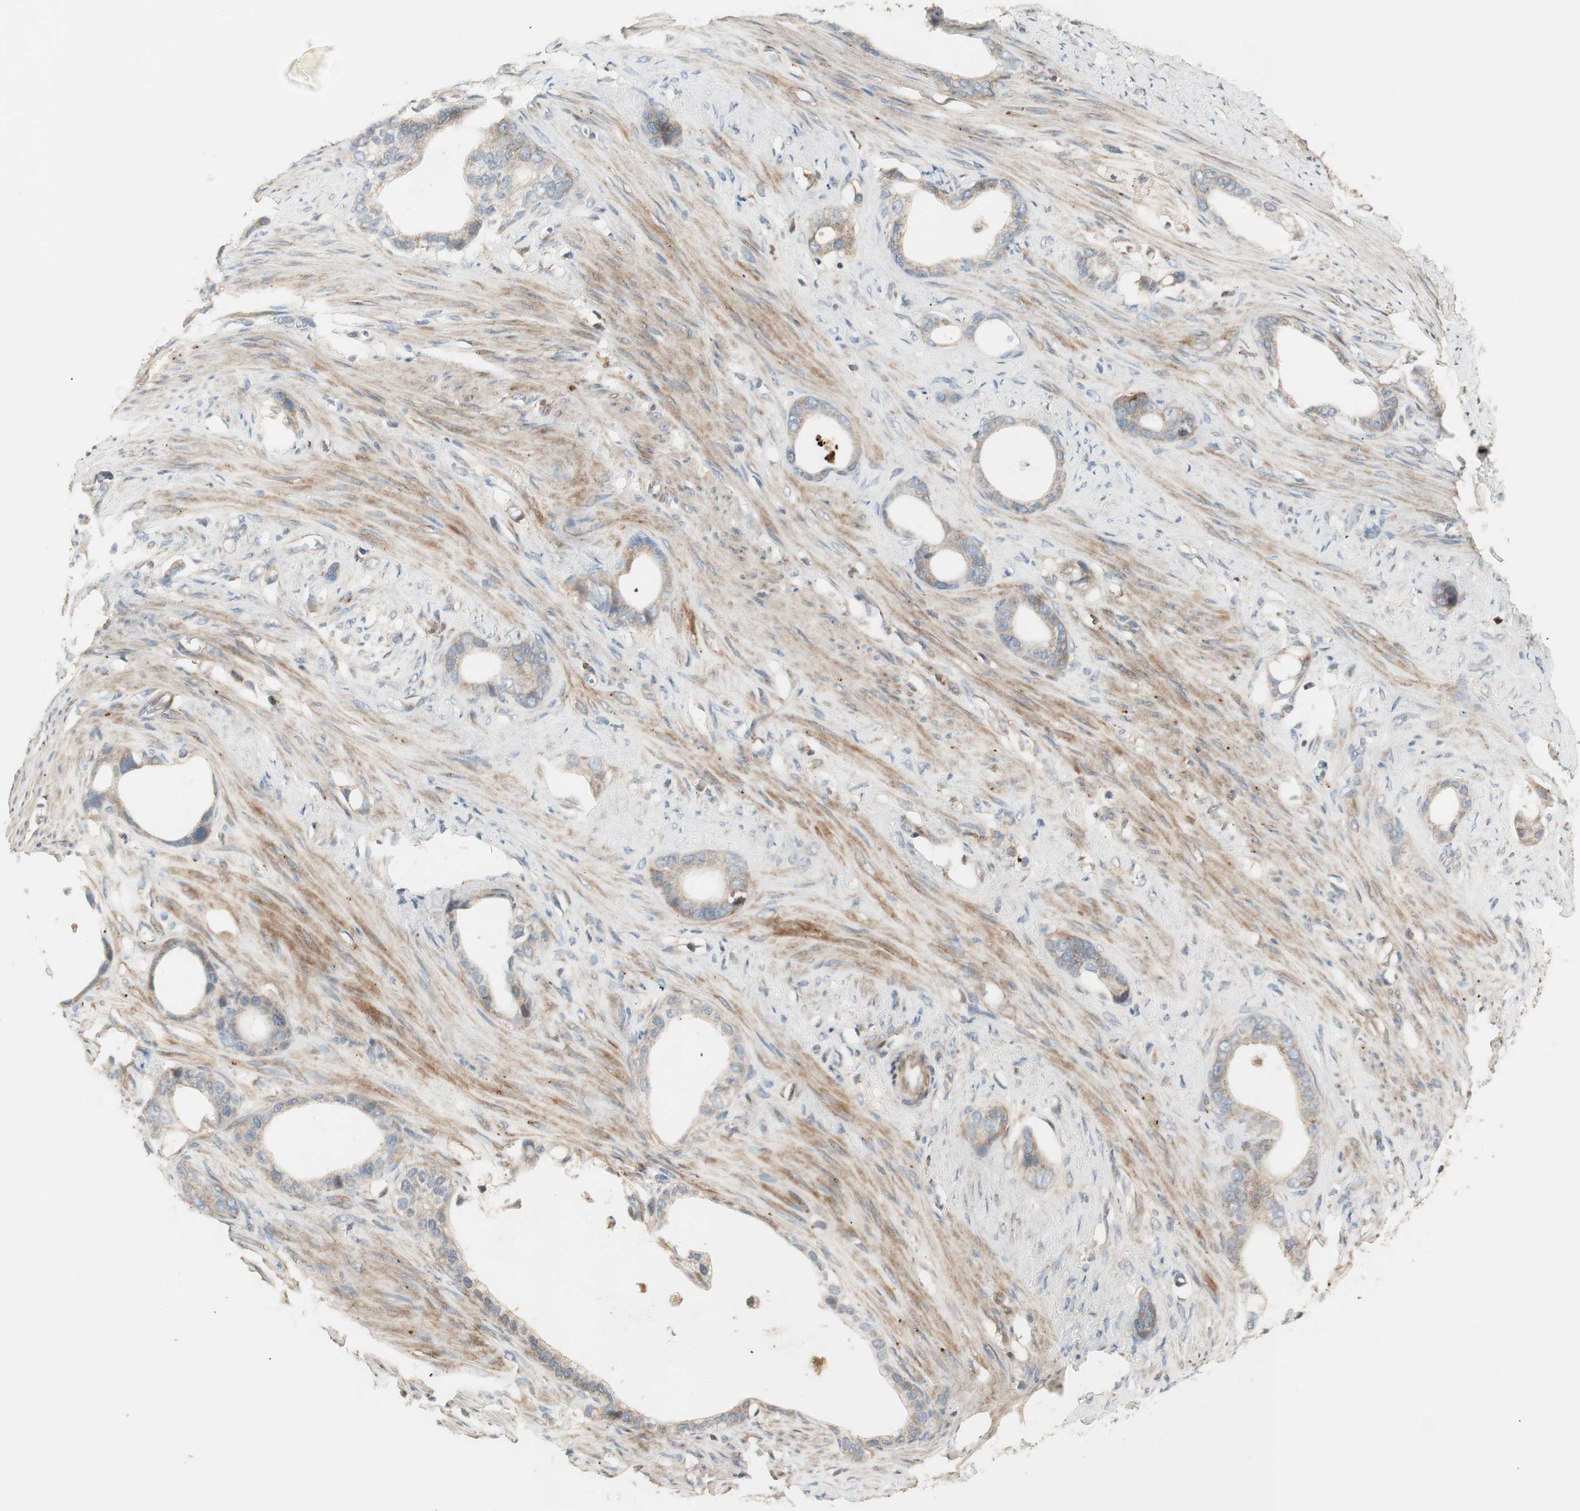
{"staining": {"intensity": "weak", "quantity": ">75%", "location": "cytoplasmic/membranous"}, "tissue": "stomach cancer", "cell_type": "Tumor cells", "image_type": "cancer", "snomed": [{"axis": "morphology", "description": "Adenocarcinoma, NOS"}, {"axis": "topography", "description": "Stomach"}], "caption": "Stomach adenocarcinoma was stained to show a protein in brown. There is low levels of weak cytoplasmic/membranous positivity in about >75% of tumor cells.", "gene": "SFRP1", "patient": {"sex": "female", "age": 75}}